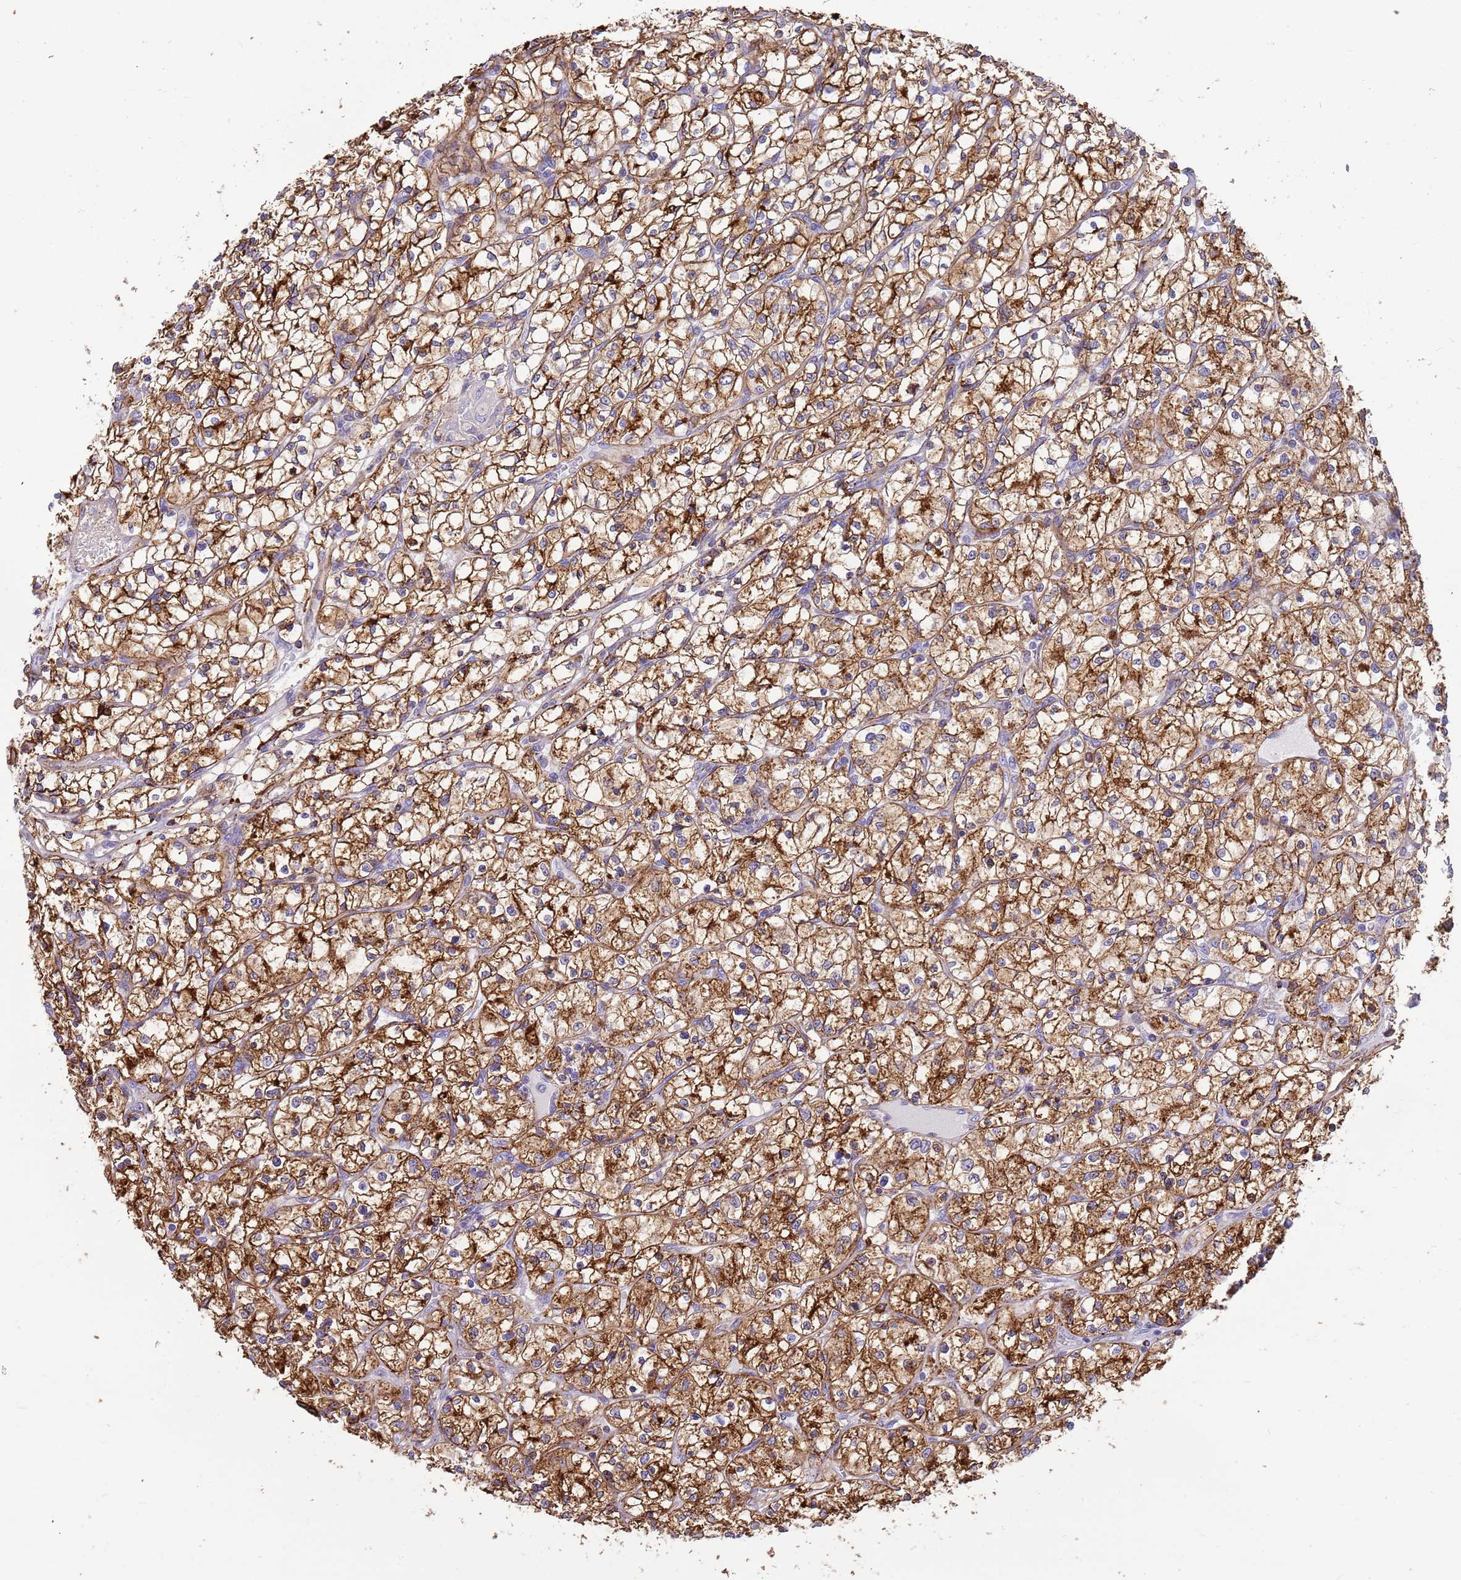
{"staining": {"intensity": "strong", "quantity": ">75%", "location": "cytoplasmic/membranous"}, "tissue": "renal cancer", "cell_type": "Tumor cells", "image_type": "cancer", "snomed": [{"axis": "morphology", "description": "Adenocarcinoma, NOS"}, {"axis": "topography", "description": "Kidney"}], "caption": "Protein analysis of renal adenocarcinoma tissue exhibits strong cytoplasmic/membranous staining in about >75% of tumor cells.", "gene": "ZDHHC1", "patient": {"sex": "female", "age": 64}}